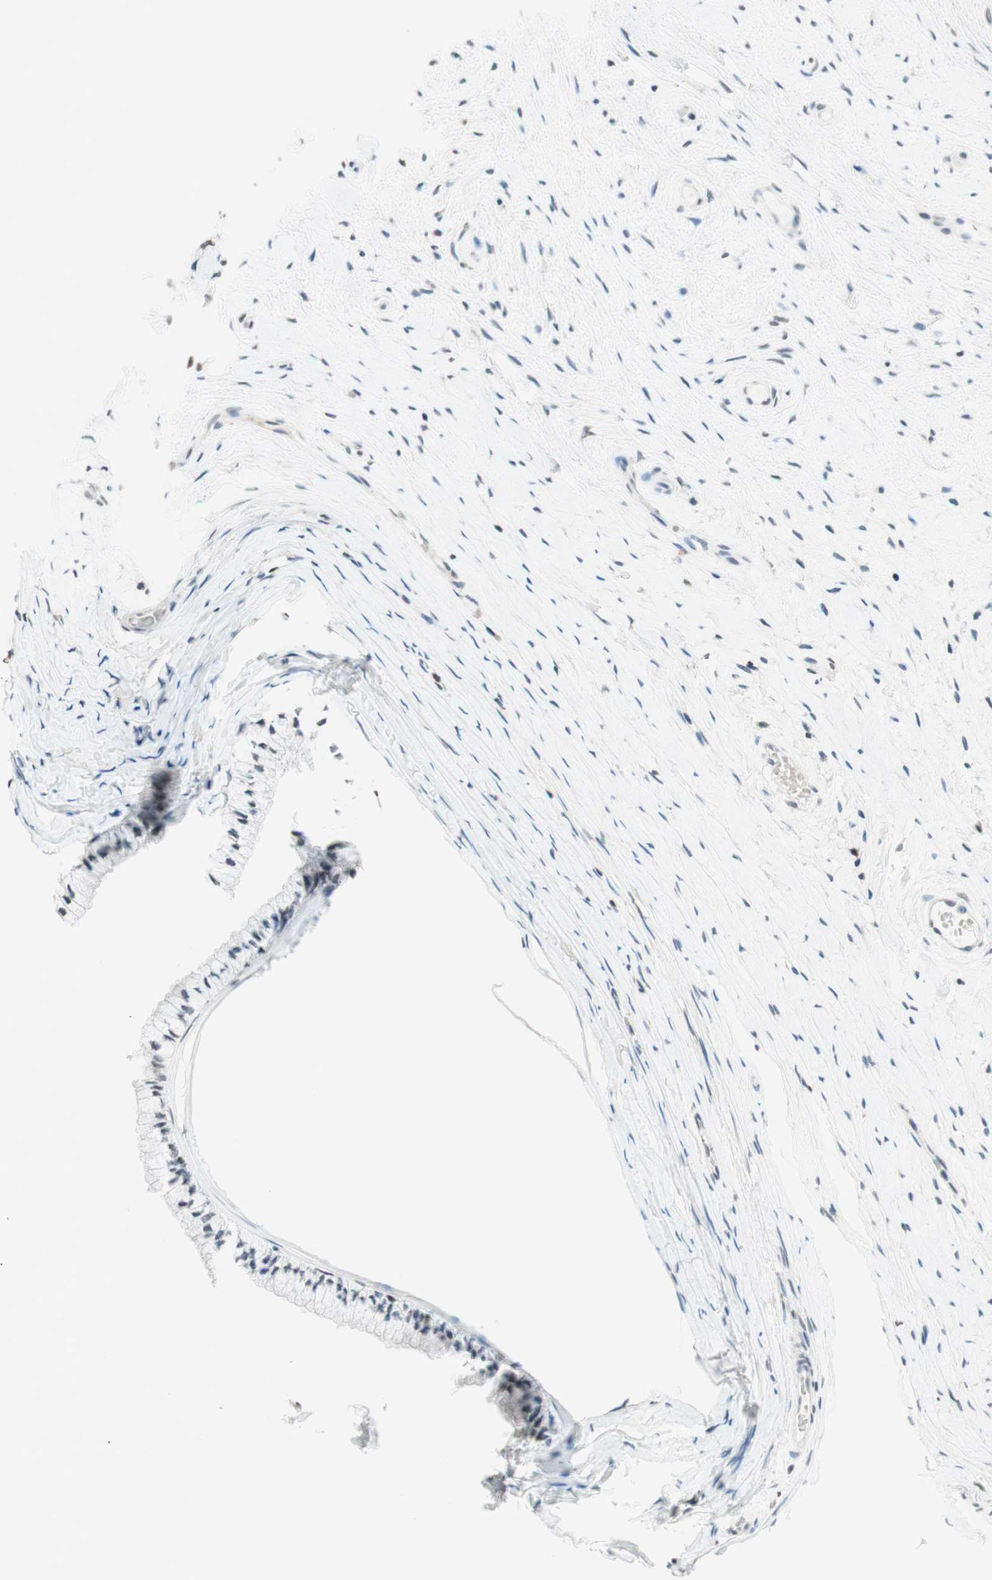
{"staining": {"intensity": "negative", "quantity": "none", "location": "none"}, "tissue": "cervix", "cell_type": "Glandular cells", "image_type": "normal", "snomed": [{"axis": "morphology", "description": "Normal tissue, NOS"}, {"axis": "topography", "description": "Cervix"}], "caption": "Immunohistochemical staining of benign human cervix reveals no significant staining in glandular cells. (DAB (3,3'-diaminobenzidine) immunohistochemistry (IHC) visualized using brightfield microscopy, high magnification).", "gene": "WIPF1", "patient": {"sex": "female", "age": 39}}